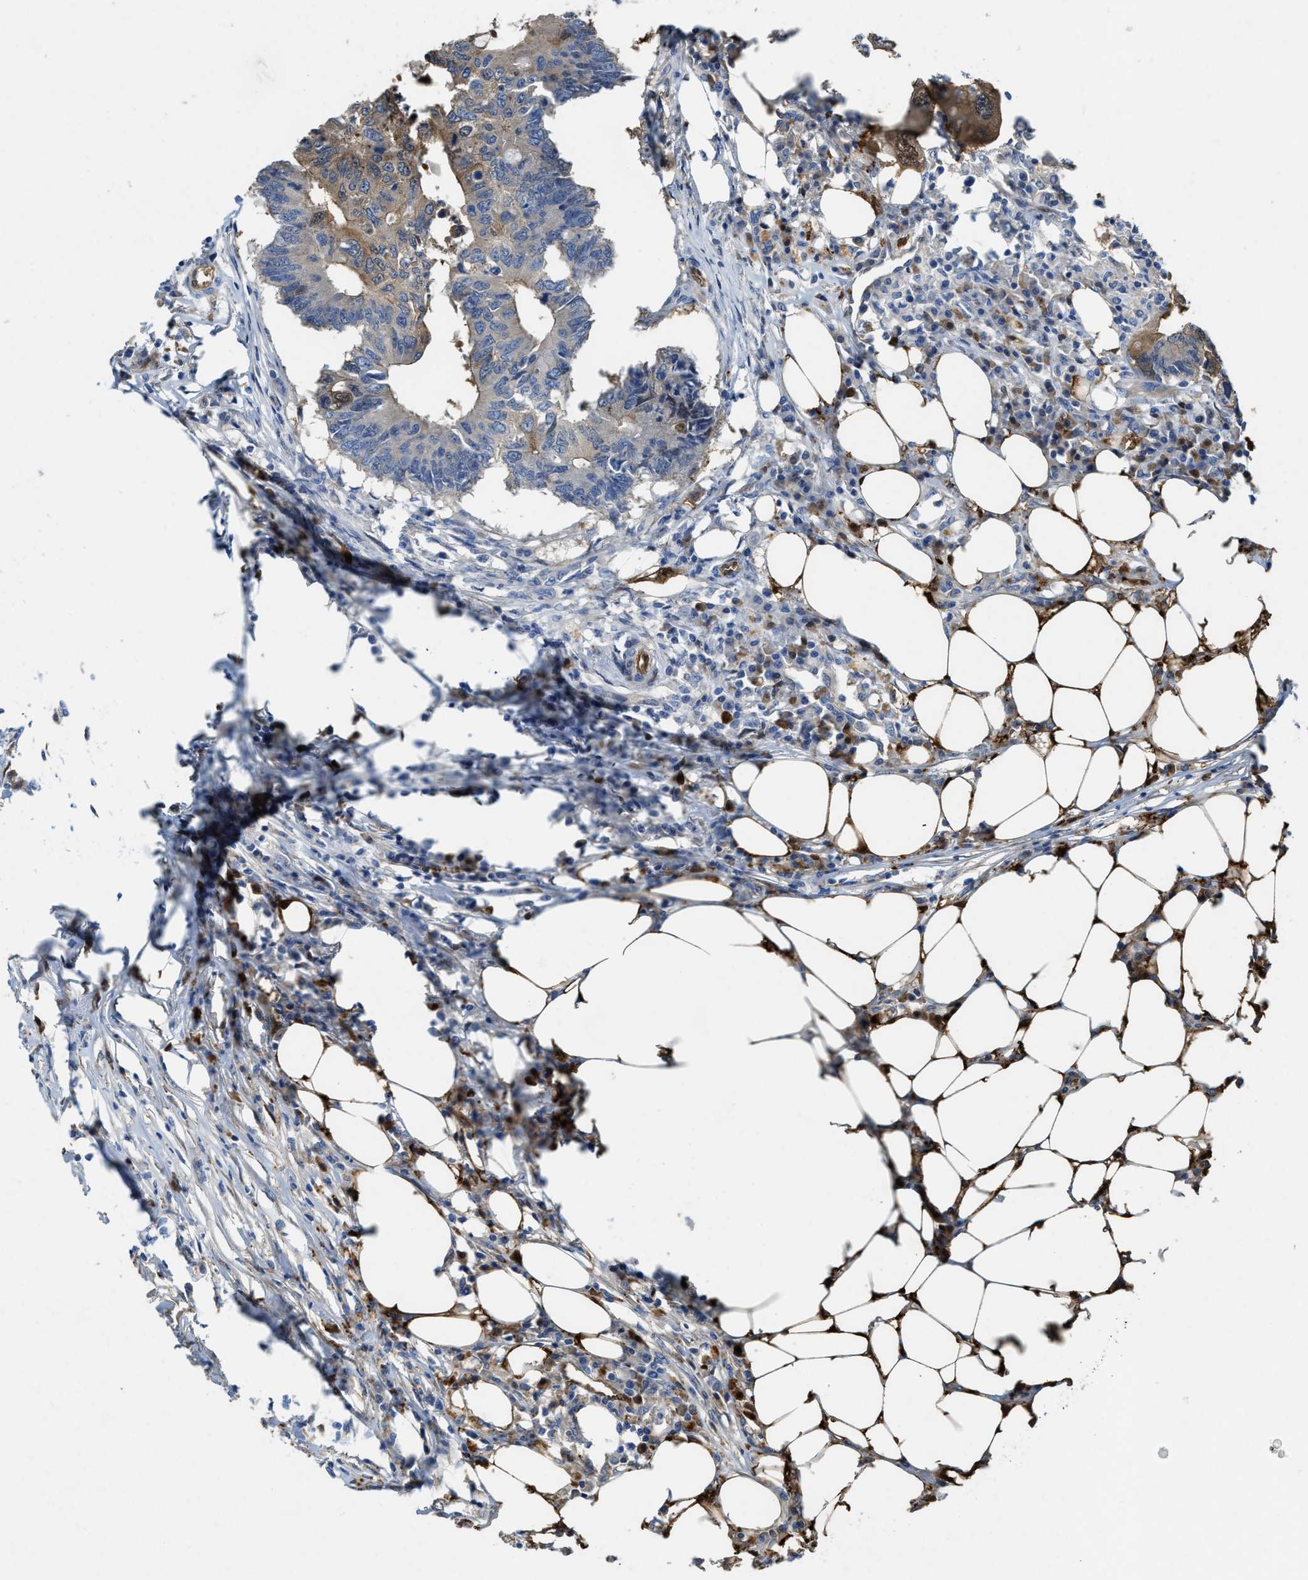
{"staining": {"intensity": "moderate", "quantity": "<25%", "location": "cytoplasmic/membranous,nuclear"}, "tissue": "colorectal cancer", "cell_type": "Tumor cells", "image_type": "cancer", "snomed": [{"axis": "morphology", "description": "Adenocarcinoma, NOS"}, {"axis": "topography", "description": "Colon"}], "caption": "Tumor cells reveal low levels of moderate cytoplasmic/membranous and nuclear expression in about <25% of cells in human colorectal cancer.", "gene": "ASS1", "patient": {"sex": "male", "age": 71}}